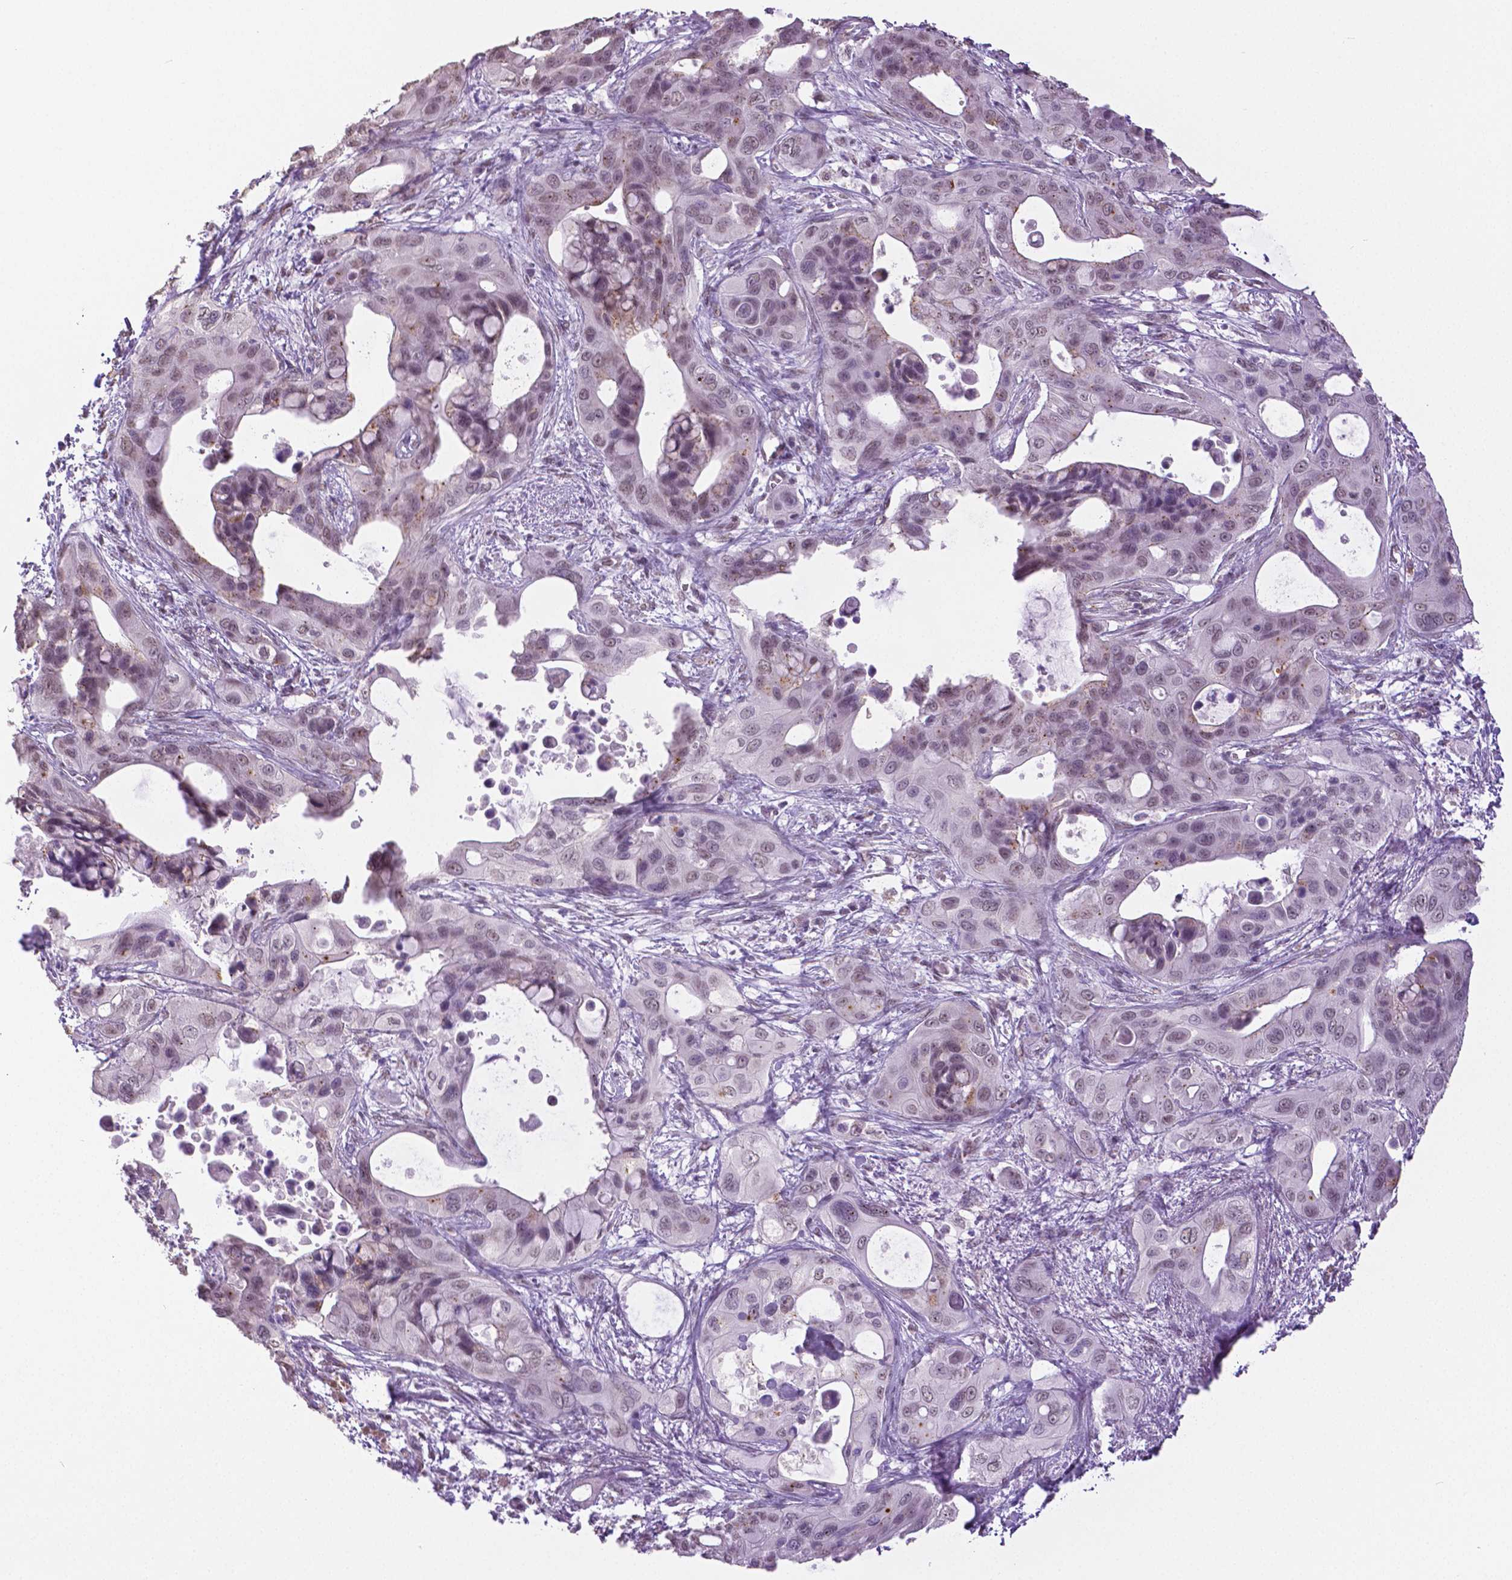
{"staining": {"intensity": "weak", "quantity": "<25%", "location": "cytoplasmic/membranous,nuclear"}, "tissue": "pancreatic cancer", "cell_type": "Tumor cells", "image_type": "cancer", "snomed": [{"axis": "morphology", "description": "Adenocarcinoma, NOS"}, {"axis": "topography", "description": "Pancreas"}], "caption": "Image shows no significant protein expression in tumor cells of pancreatic cancer.", "gene": "IGF2BP1", "patient": {"sex": "male", "age": 71}}